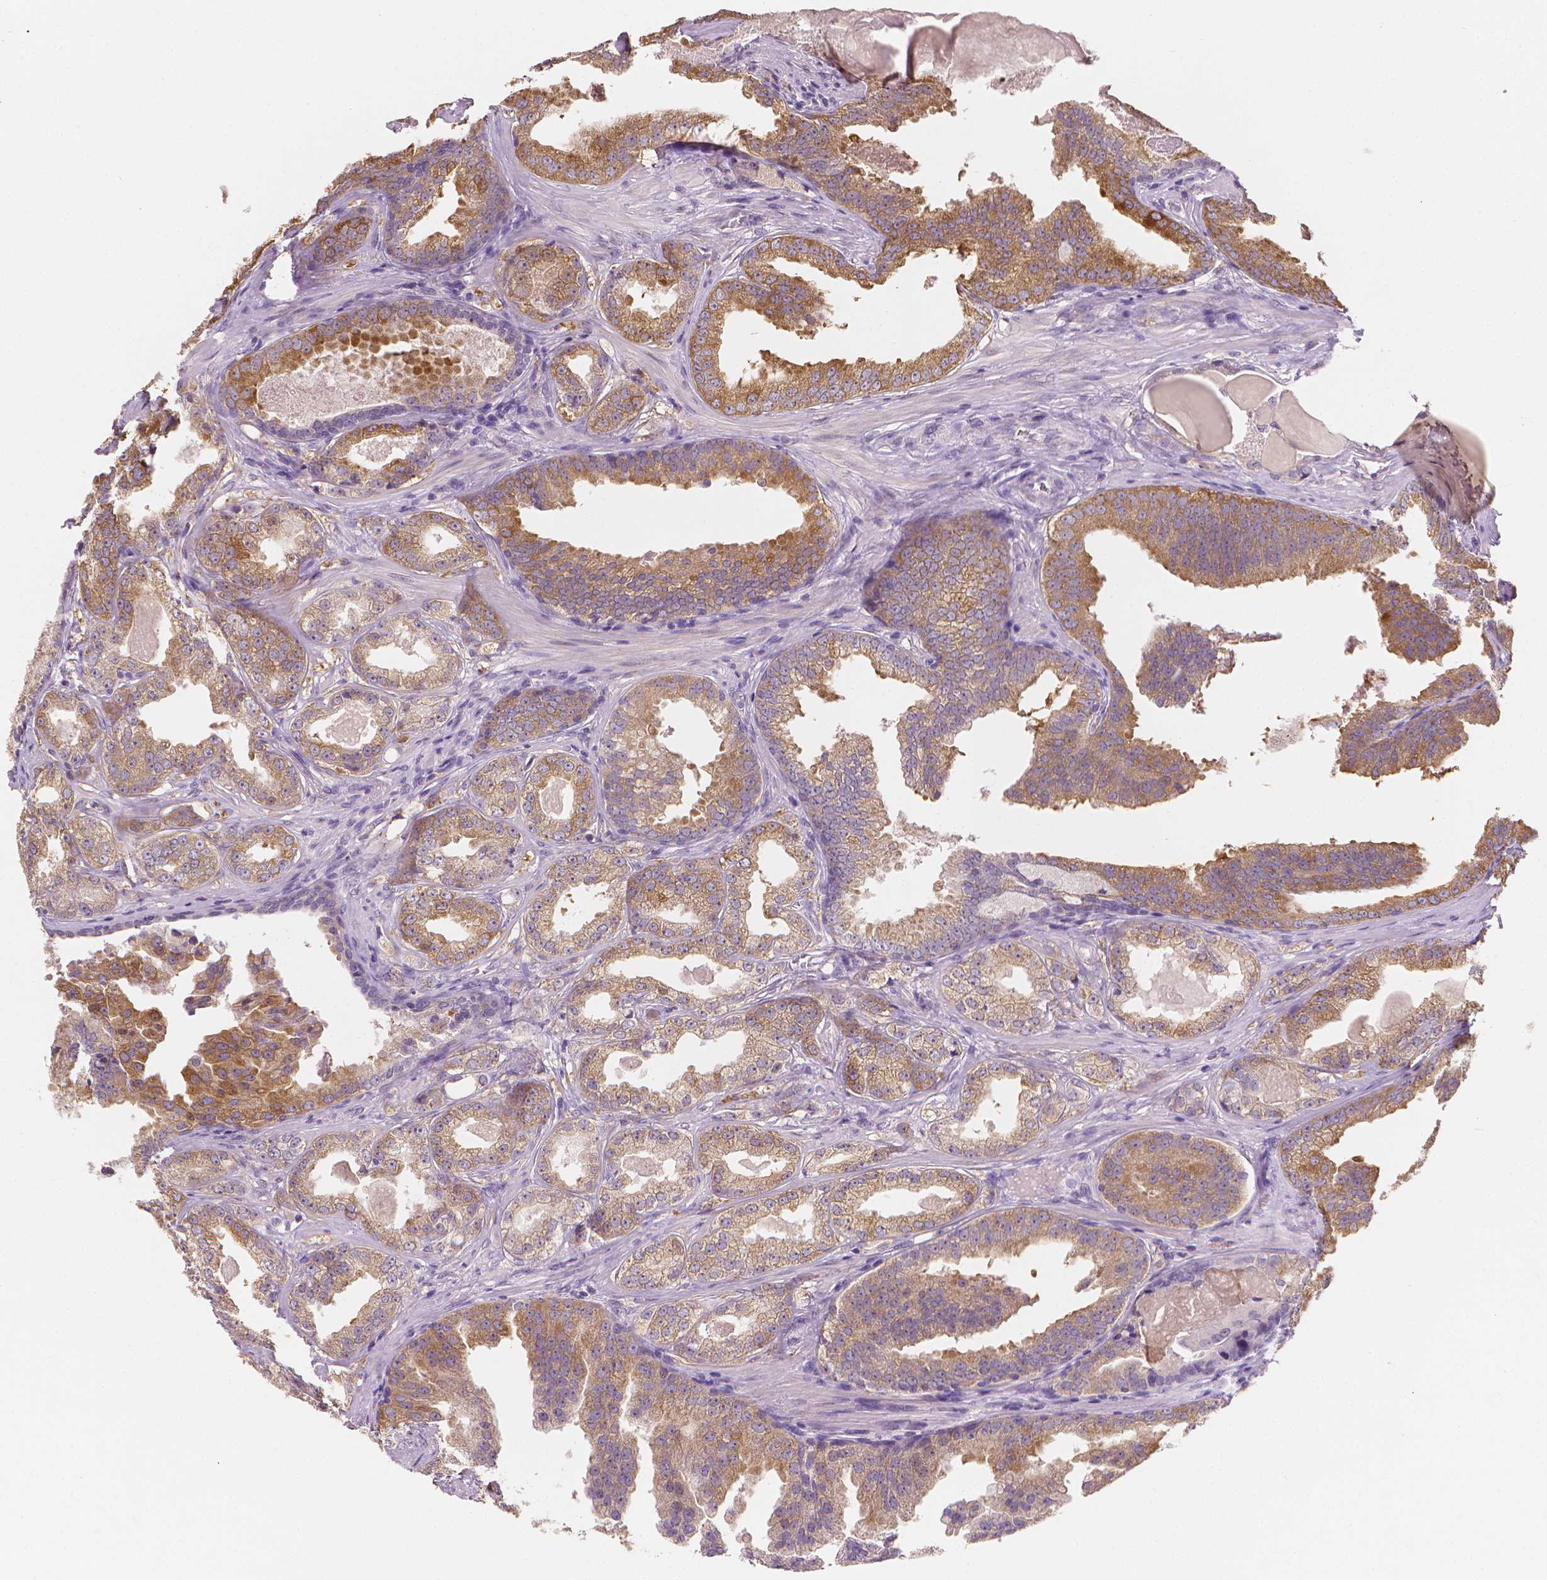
{"staining": {"intensity": "moderate", "quantity": ">75%", "location": "cytoplasmic/membranous"}, "tissue": "prostate cancer", "cell_type": "Tumor cells", "image_type": "cancer", "snomed": [{"axis": "morphology", "description": "Adenocarcinoma, Low grade"}, {"axis": "topography", "description": "Prostate"}], "caption": "Immunohistochemistry photomicrograph of neoplastic tissue: human prostate adenocarcinoma (low-grade) stained using immunohistochemistry (IHC) exhibits medium levels of moderate protein expression localized specifically in the cytoplasmic/membranous of tumor cells, appearing as a cytoplasmic/membranous brown color.", "gene": "FASN", "patient": {"sex": "male", "age": 65}}